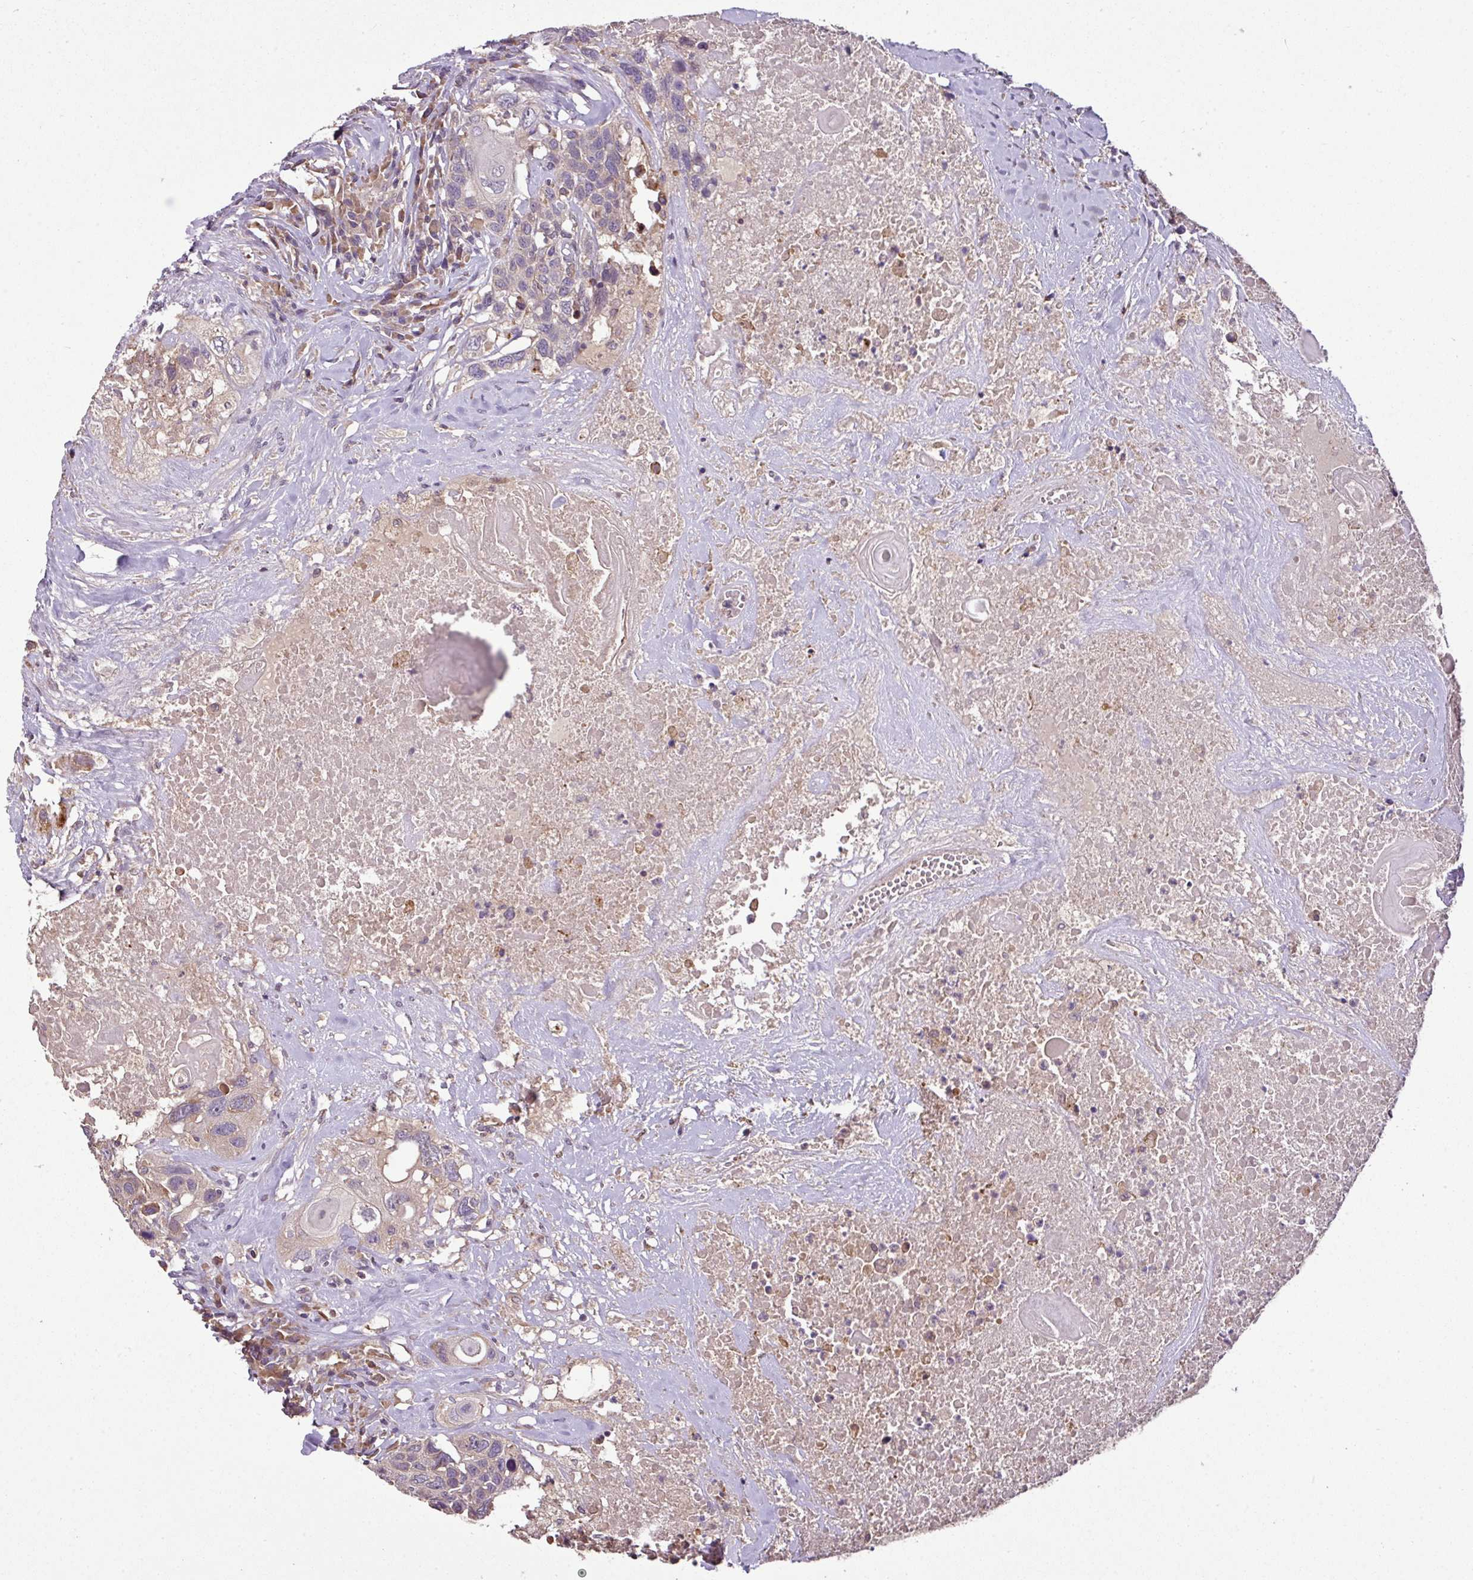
{"staining": {"intensity": "weak", "quantity": "<25%", "location": "cytoplasmic/membranous"}, "tissue": "head and neck cancer", "cell_type": "Tumor cells", "image_type": "cancer", "snomed": [{"axis": "morphology", "description": "Squamous cell carcinoma, NOS"}, {"axis": "topography", "description": "Head-Neck"}], "caption": "DAB immunohistochemical staining of head and neck squamous cell carcinoma demonstrates no significant expression in tumor cells.", "gene": "SPCS3", "patient": {"sex": "male", "age": 66}}